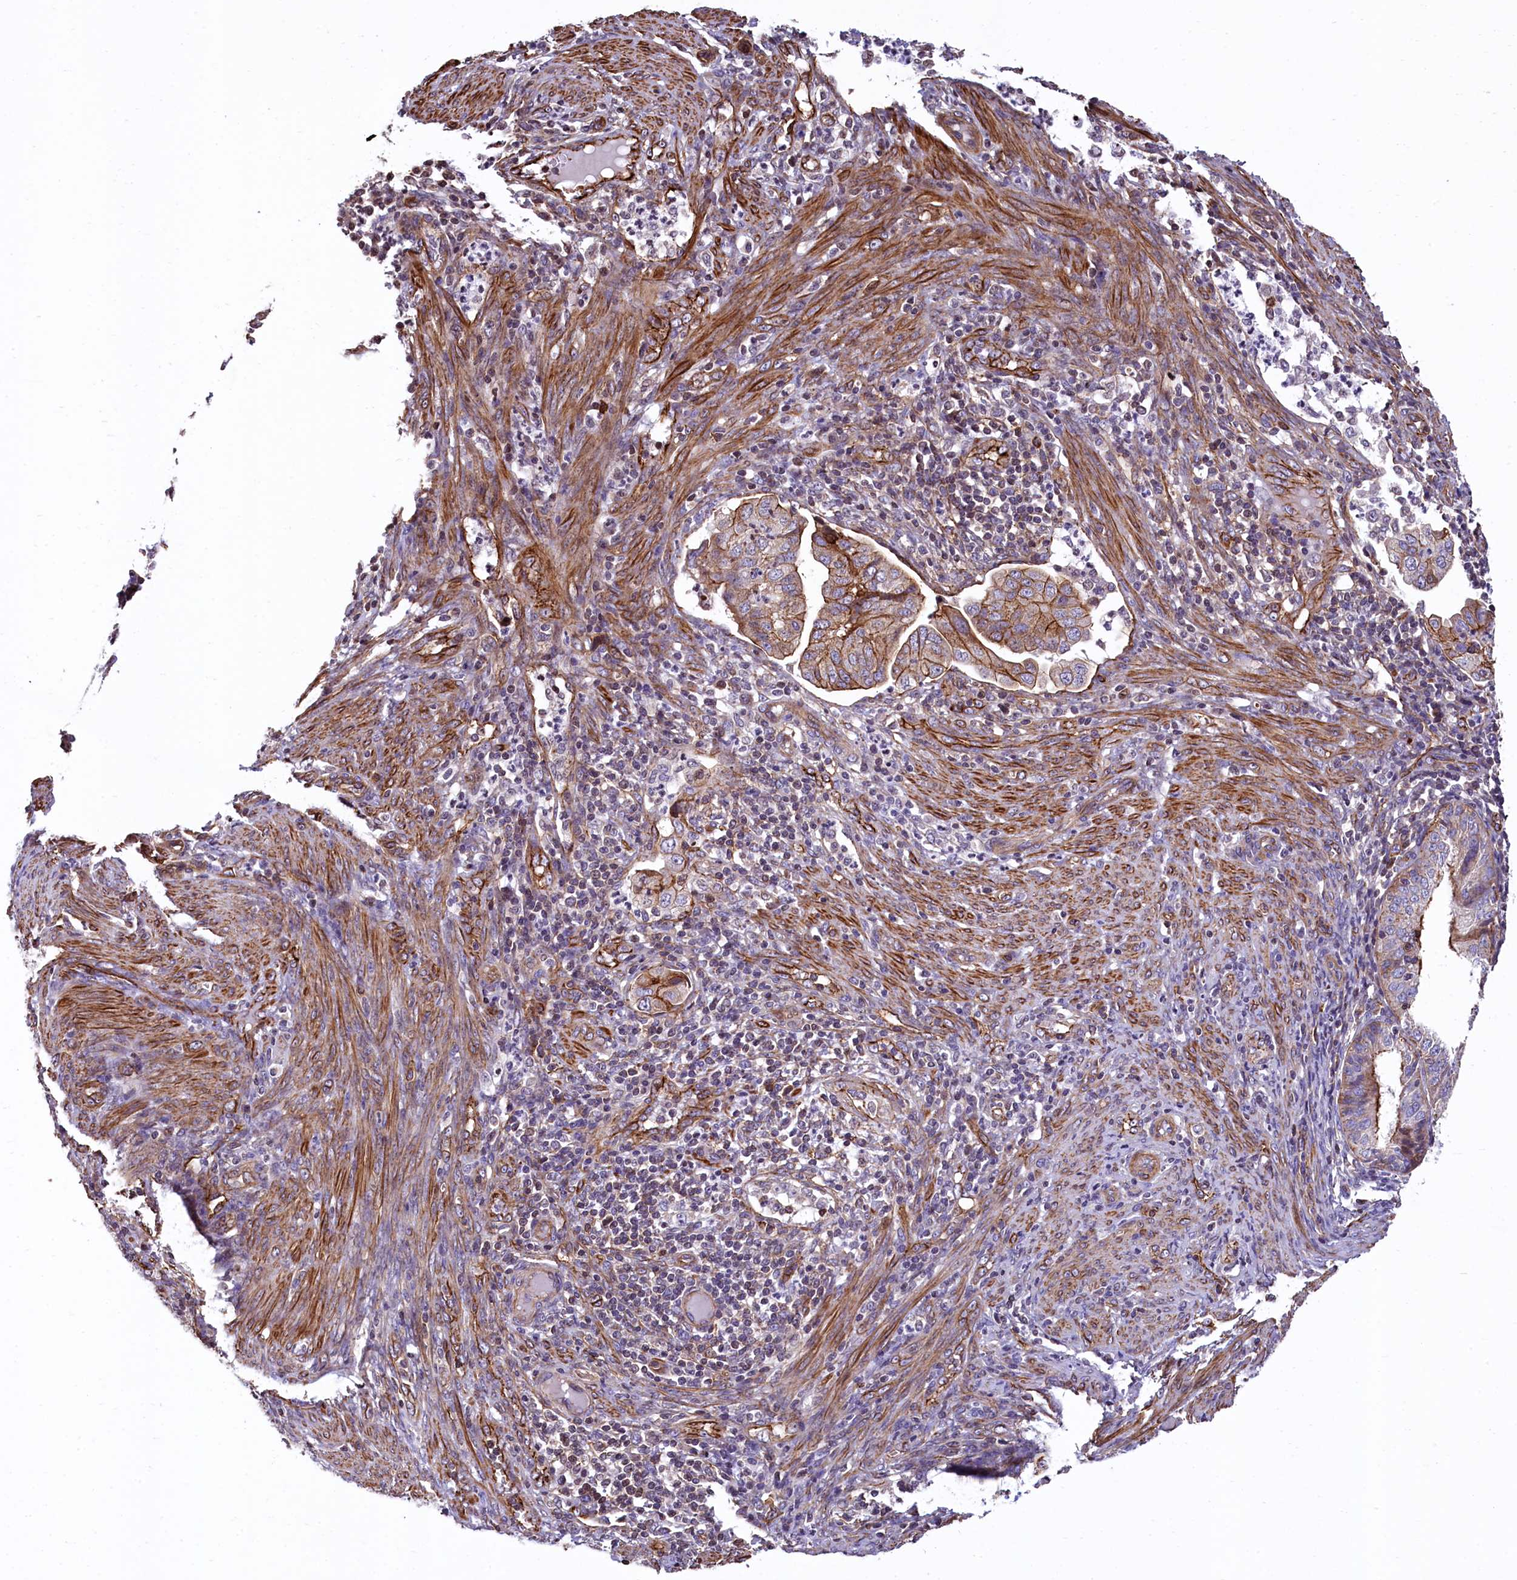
{"staining": {"intensity": "strong", "quantity": ">75%", "location": "cytoplasmic/membranous"}, "tissue": "endometrial cancer", "cell_type": "Tumor cells", "image_type": "cancer", "snomed": [{"axis": "morphology", "description": "Adenocarcinoma, NOS"}, {"axis": "topography", "description": "Endometrium"}], "caption": "Protein expression analysis of human adenocarcinoma (endometrial) reveals strong cytoplasmic/membranous staining in about >75% of tumor cells.", "gene": "ZNF2", "patient": {"sex": "female", "age": 51}}